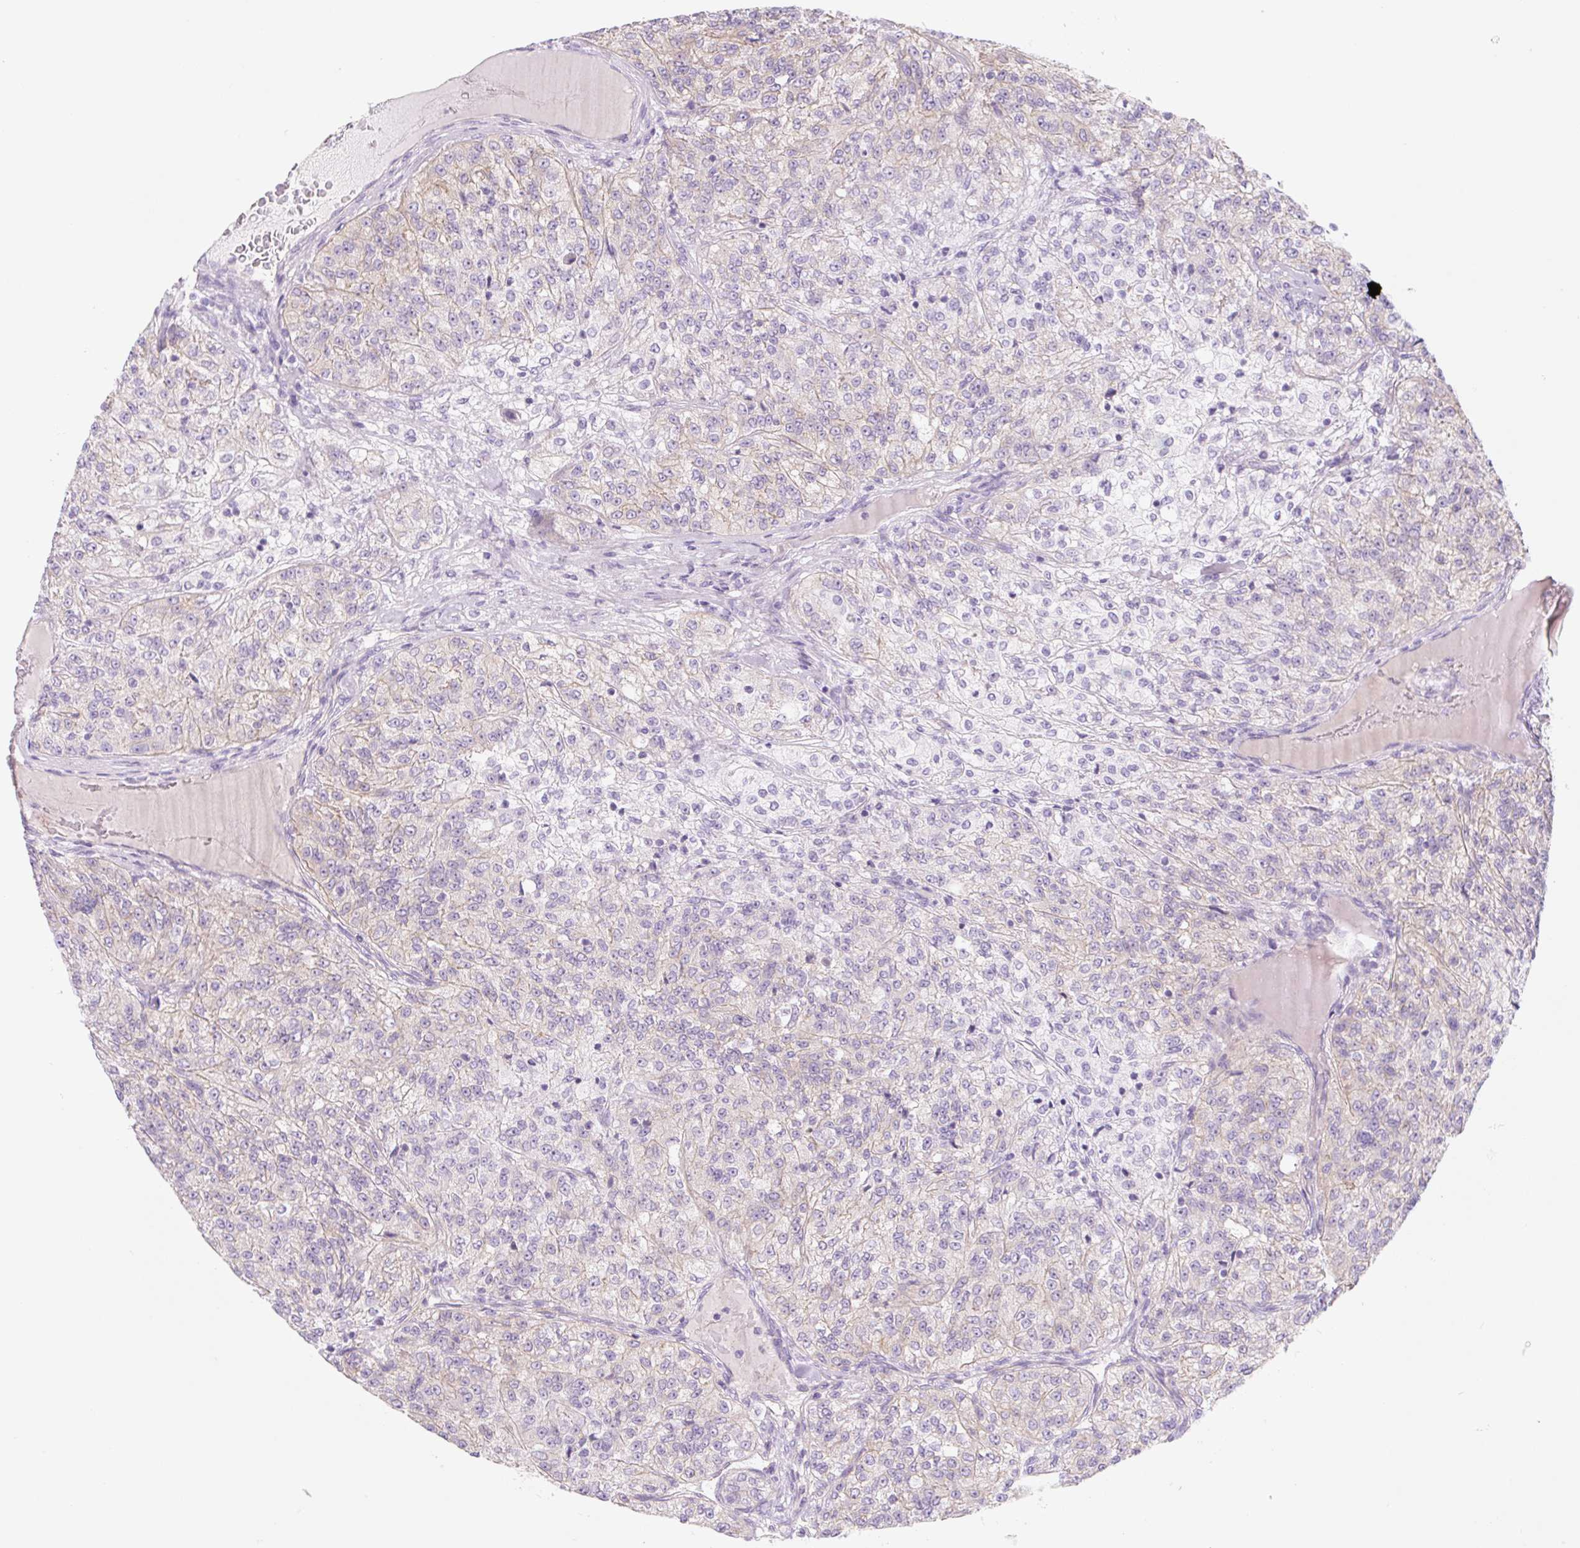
{"staining": {"intensity": "weak", "quantity": "25%-75%", "location": "cytoplasmic/membranous"}, "tissue": "renal cancer", "cell_type": "Tumor cells", "image_type": "cancer", "snomed": [{"axis": "morphology", "description": "Adenocarcinoma, NOS"}, {"axis": "topography", "description": "Kidney"}], "caption": "Immunohistochemical staining of human adenocarcinoma (renal) demonstrates weak cytoplasmic/membranous protein positivity in about 25%-75% of tumor cells.", "gene": "LYVE1", "patient": {"sex": "female", "age": 63}}